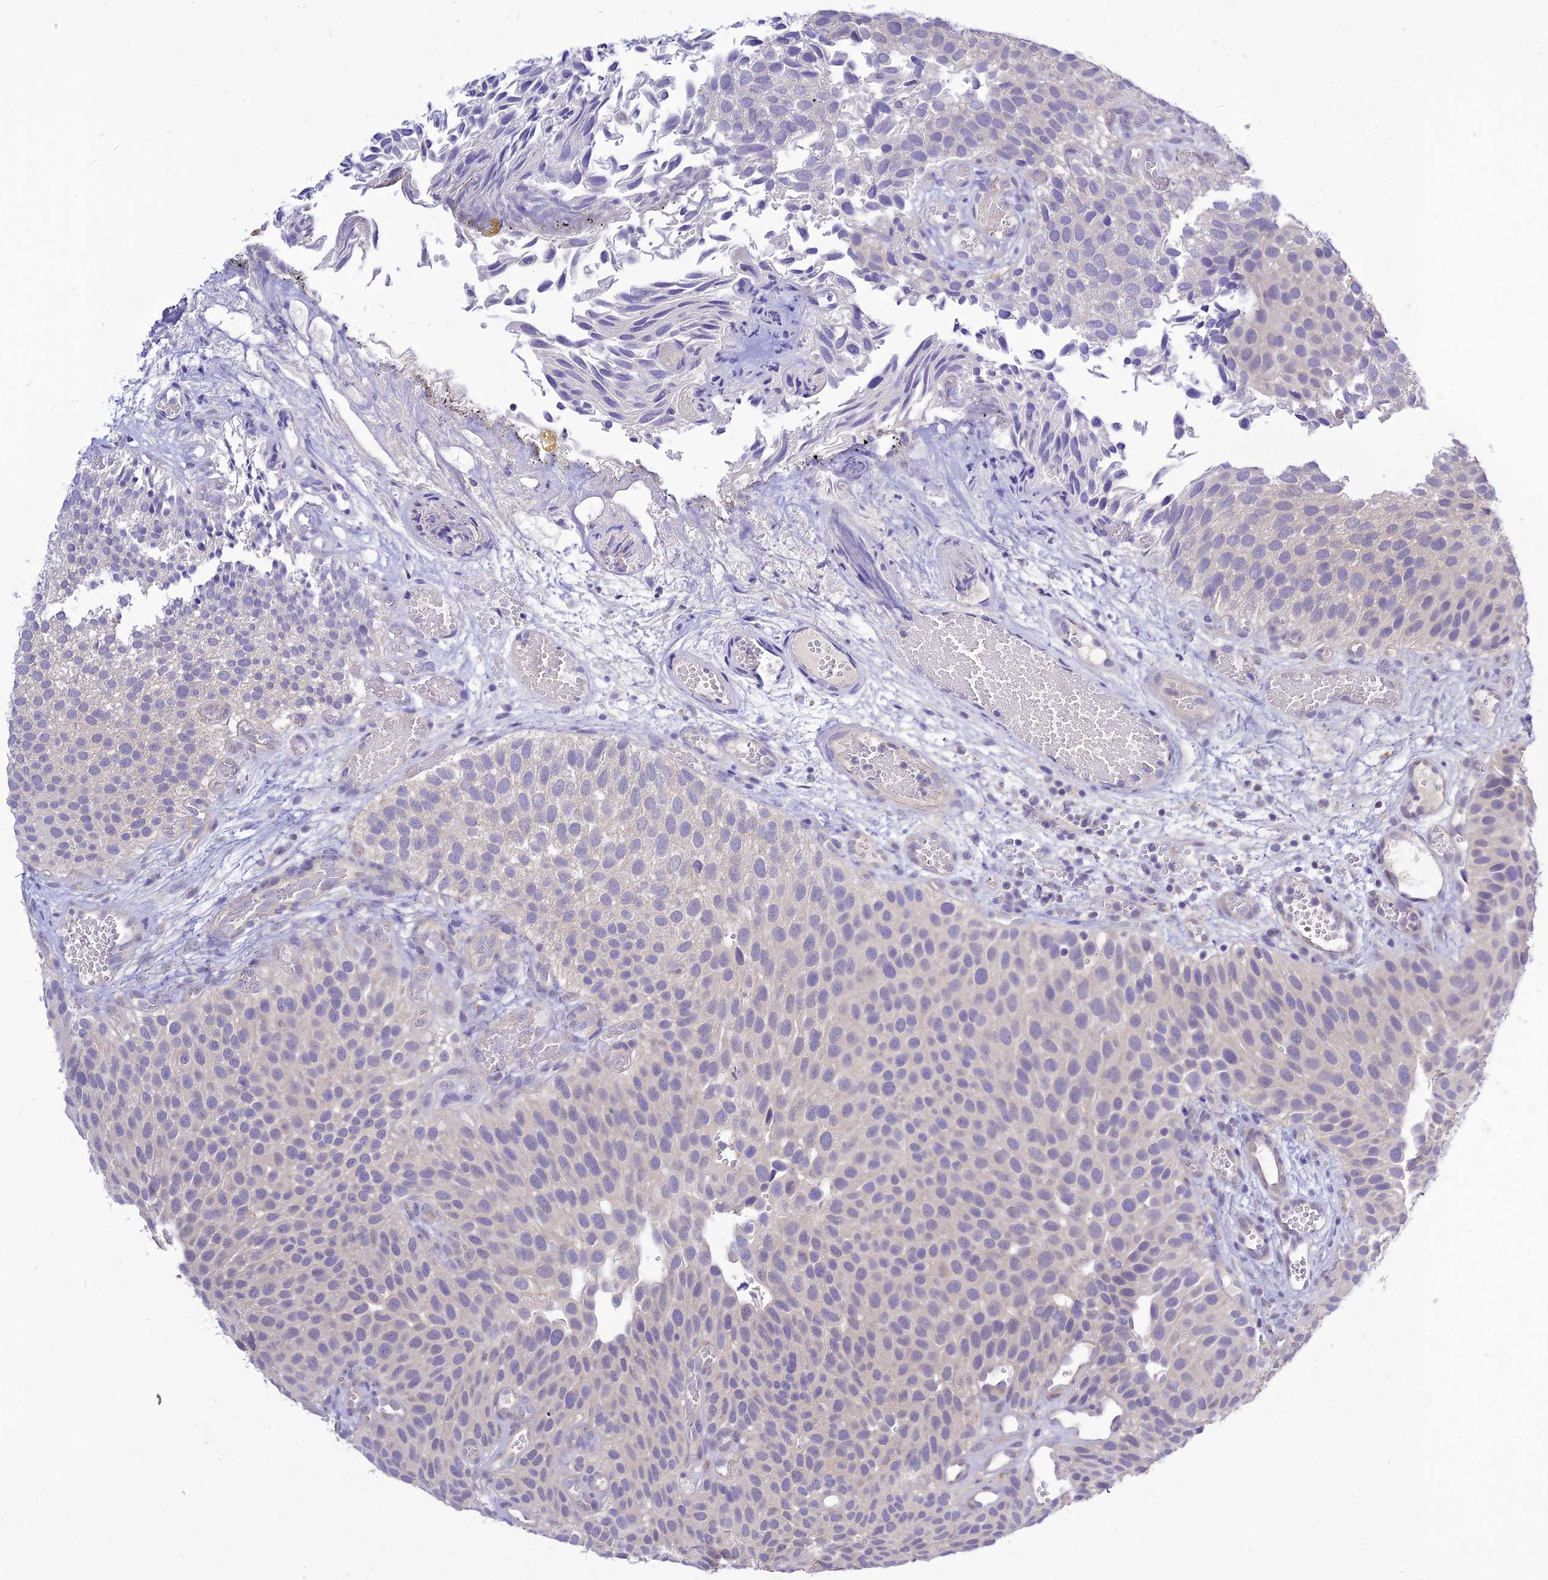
{"staining": {"intensity": "negative", "quantity": "none", "location": "none"}, "tissue": "urothelial cancer", "cell_type": "Tumor cells", "image_type": "cancer", "snomed": [{"axis": "morphology", "description": "Urothelial carcinoma, Low grade"}, {"axis": "topography", "description": "Urinary bladder"}], "caption": "This is an immunohistochemistry (IHC) image of urothelial cancer. There is no positivity in tumor cells.", "gene": "CZIB", "patient": {"sex": "male", "age": 89}}